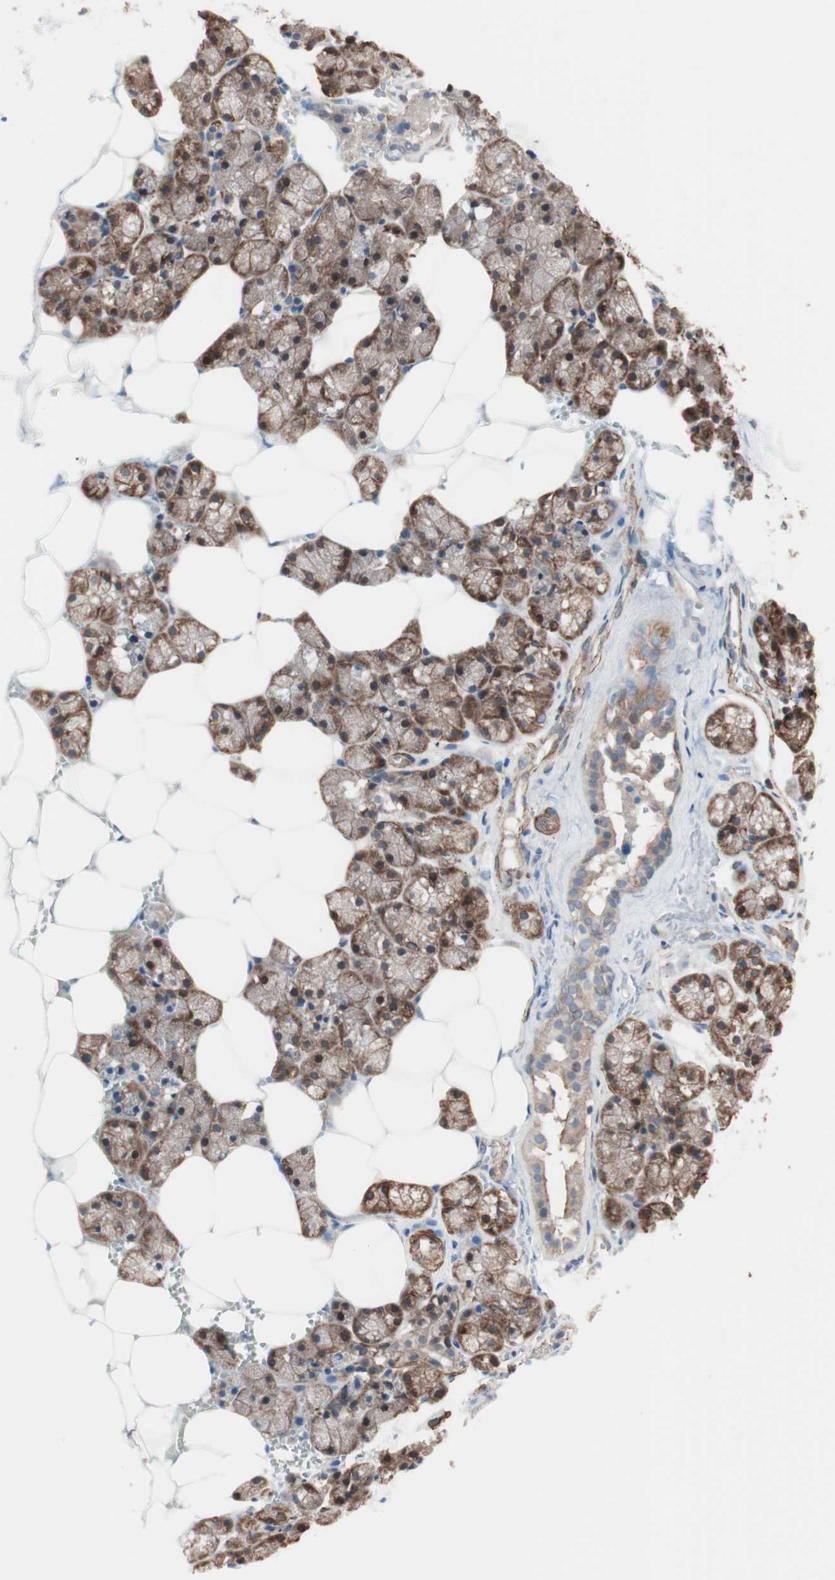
{"staining": {"intensity": "strong", "quantity": ">75%", "location": "cytoplasmic/membranous"}, "tissue": "salivary gland", "cell_type": "Glandular cells", "image_type": "normal", "snomed": [{"axis": "morphology", "description": "Normal tissue, NOS"}, {"axis": "topography", "description": "Salivary gland"}], "caption": "Benign salivary gland exhibits strong cytoplasmic/membranous positivity in approximately >75% of glandular cells, visualized by immunohistochemistry. The protein of interest is stained brown, and the nuclei are stained in blue (DAB (3,3'-diaminobenzidine) IHC with brightfield microscopy, high magnification).", "gene": "ALG5", "patient": {"sex": "male", "age": 62}}